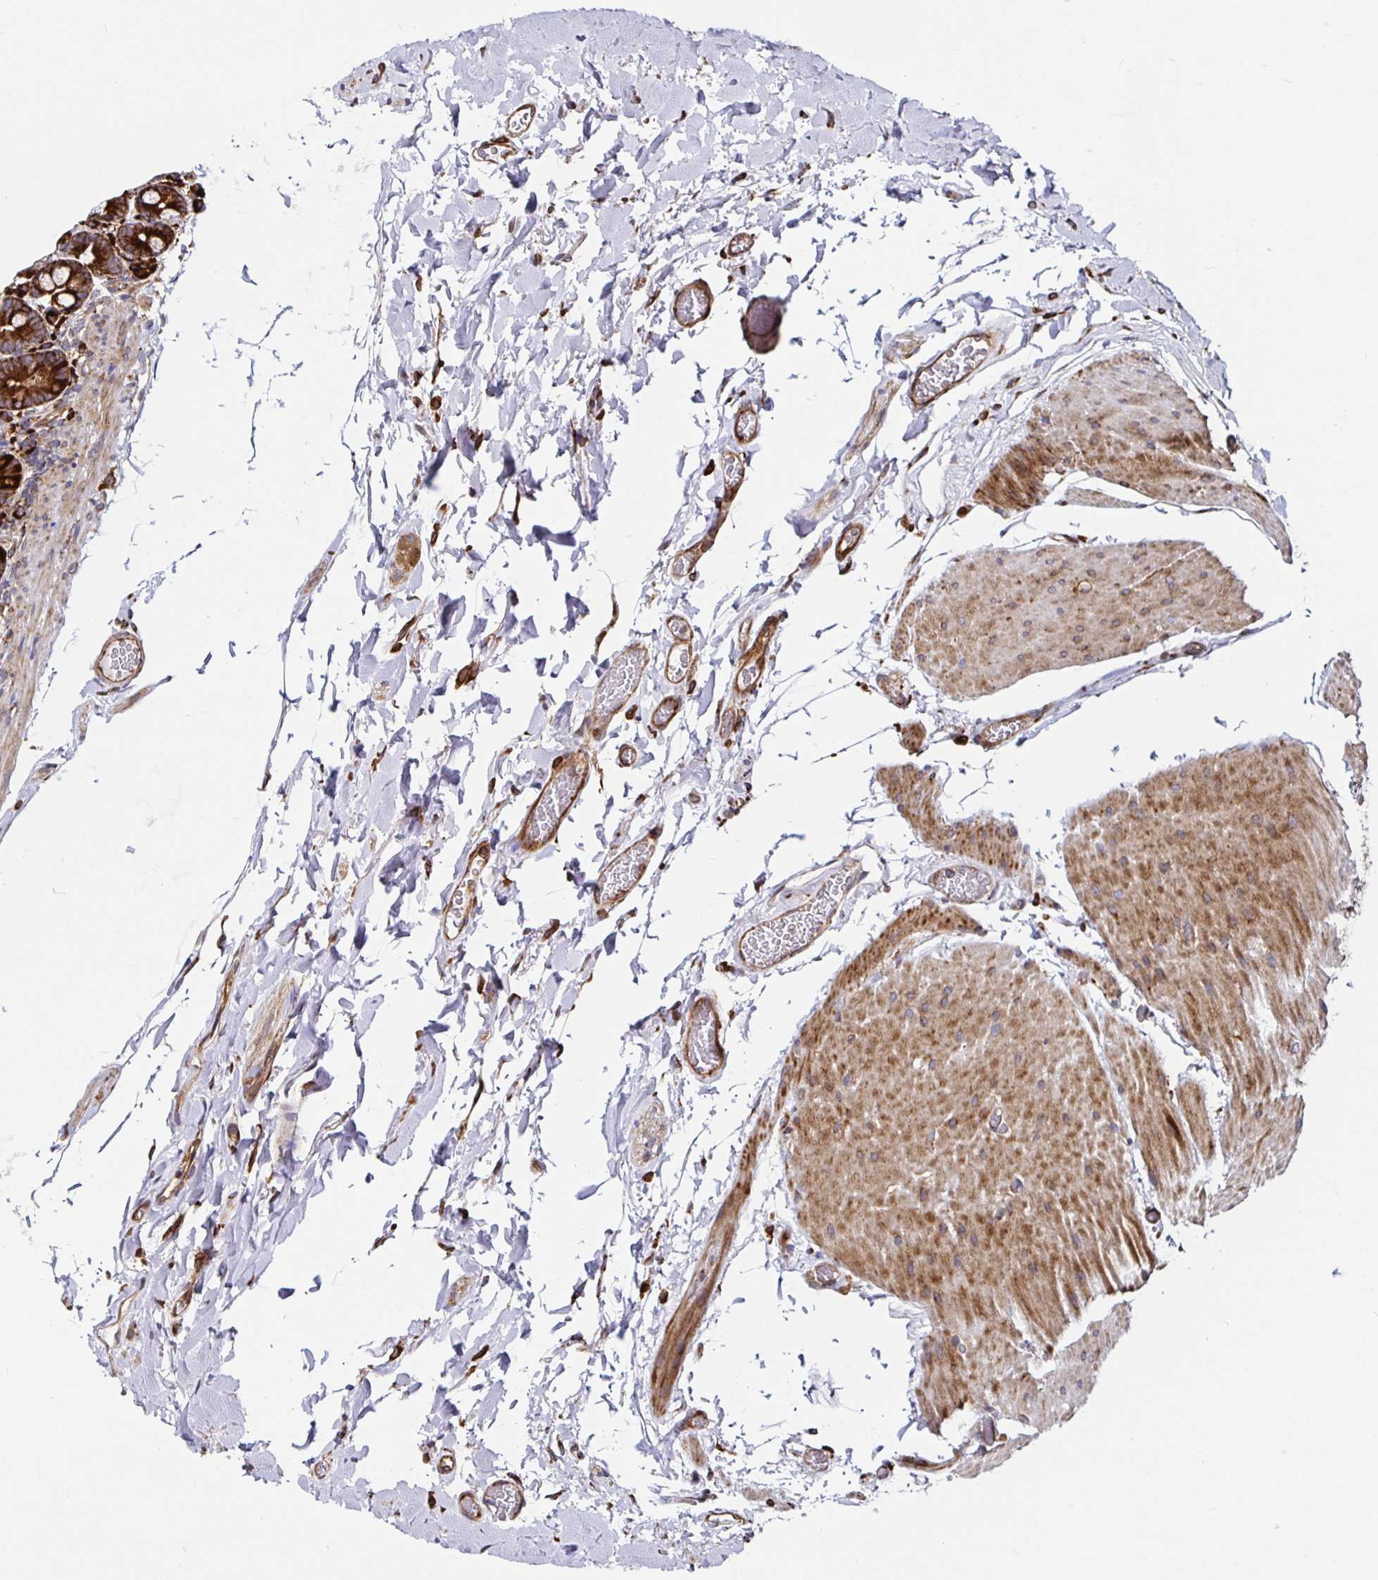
{"staining": {"intensity": "strong", "quantity": ">75%", "location": "cytoplasmic/membranous"}, "tissue": "duodenum", "cell_type": "Glandular cells", "image_type": "normal", "snomed": [{"axis": "morphology", "description": "Normal tissue, NOS"}, {"axis": "topography", "description": "Duodenum"}], "caption": "An IHC histopathology image of unremarkable tissue is shown. Protein staining in brown labels strong cytoplasmic/membranous positivity in duodenum within glandular cells.", "gene": "SMYD3", "patient": {"sex": "female", "age": 62}}